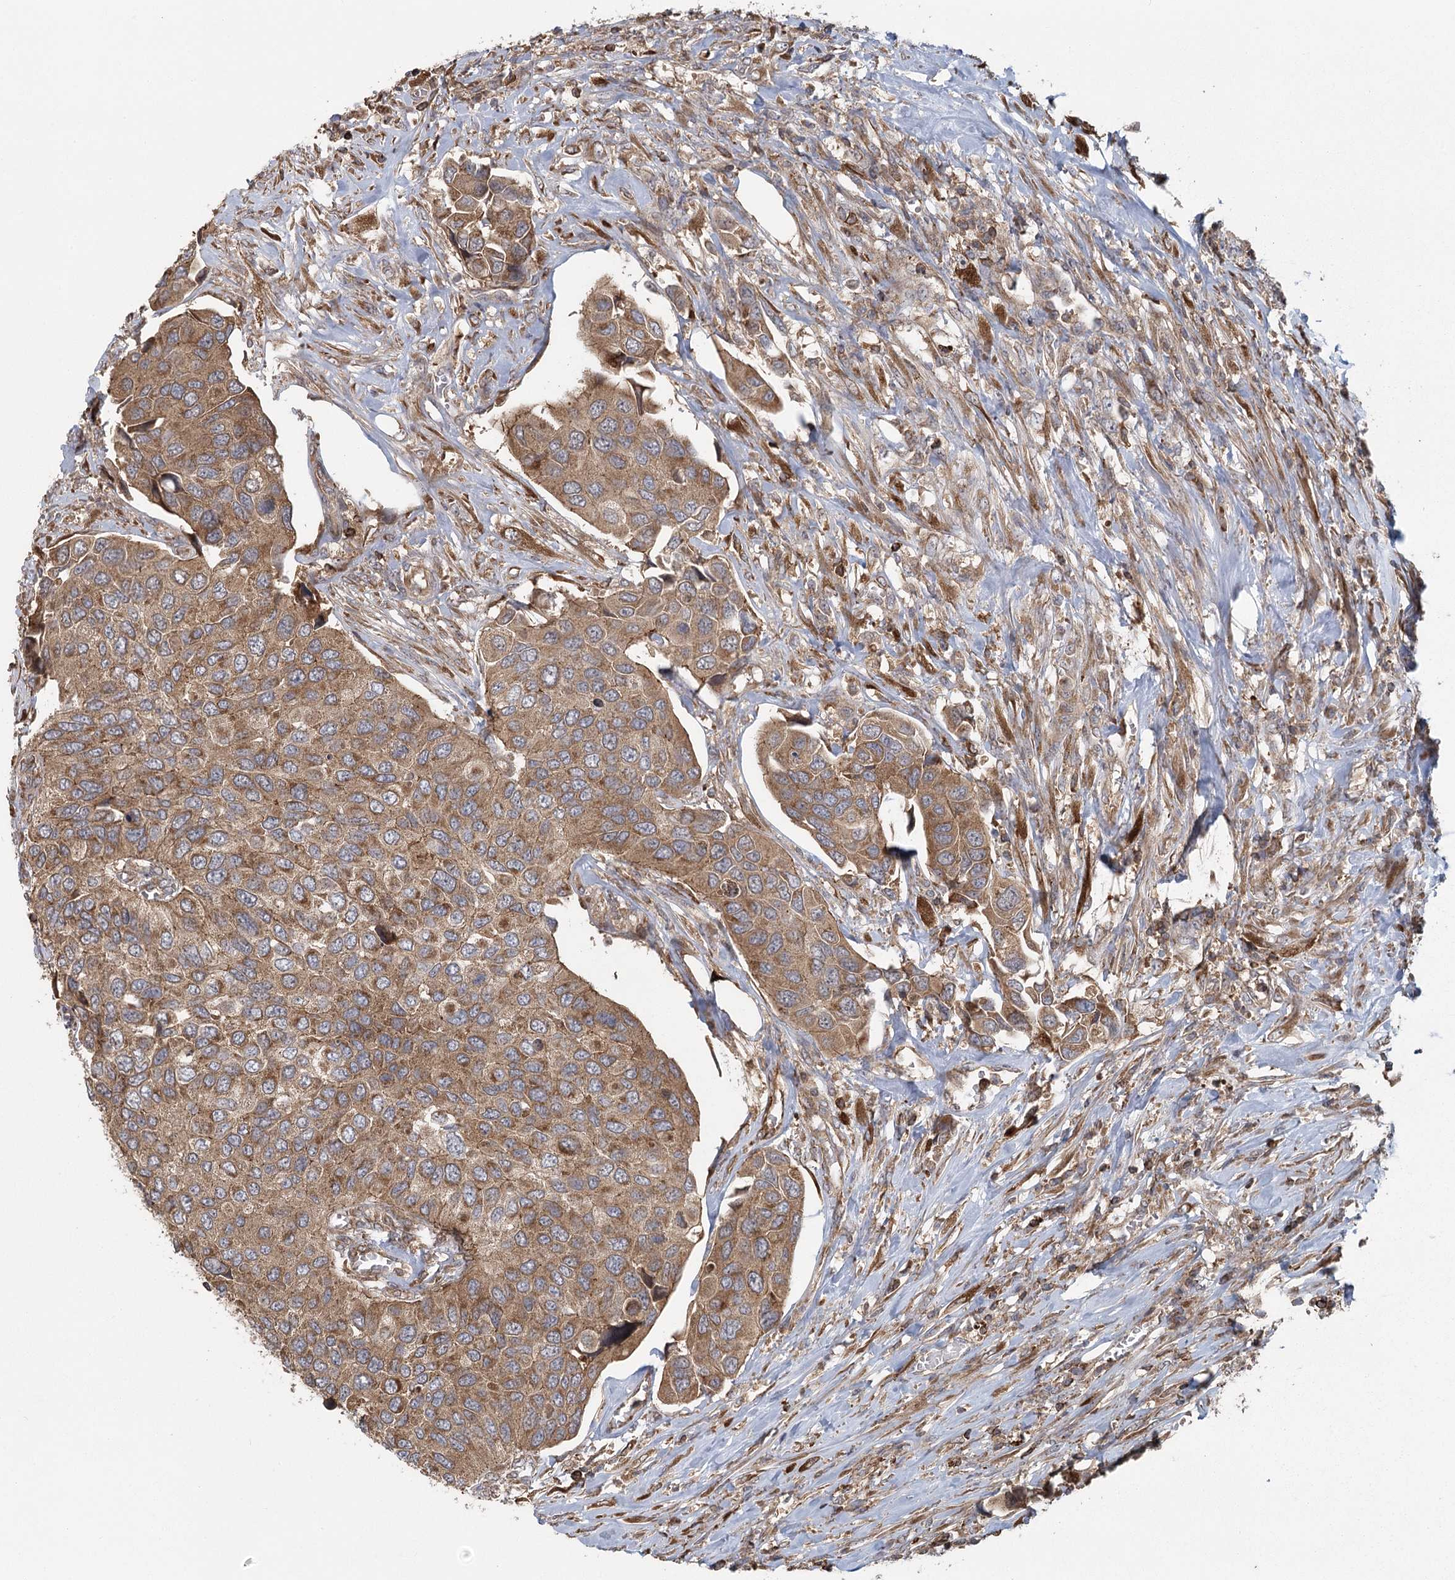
{"staining": {"intensity": "moderate", "quantity": ">75%", "location": "cytoplasmic/membranous"}, "tissue": "urothelial cancer", "cell_type": "Tumor cells", "image_type": "cancer", "snomed": [{"axis": "morphology", "description": "Urothelial carcinoma, High grade"}, {"axis": "topography", "description": "Urinary bladder"}], "caption": "Immunohistochemical staining of human urothelial cancer reveals medium levels of moderate cytoplasmic/membranous staining in approximately >75% of tumor cells.", "gene": "PLEKHA7", "patient": {"sex": "male", "age": 74}}